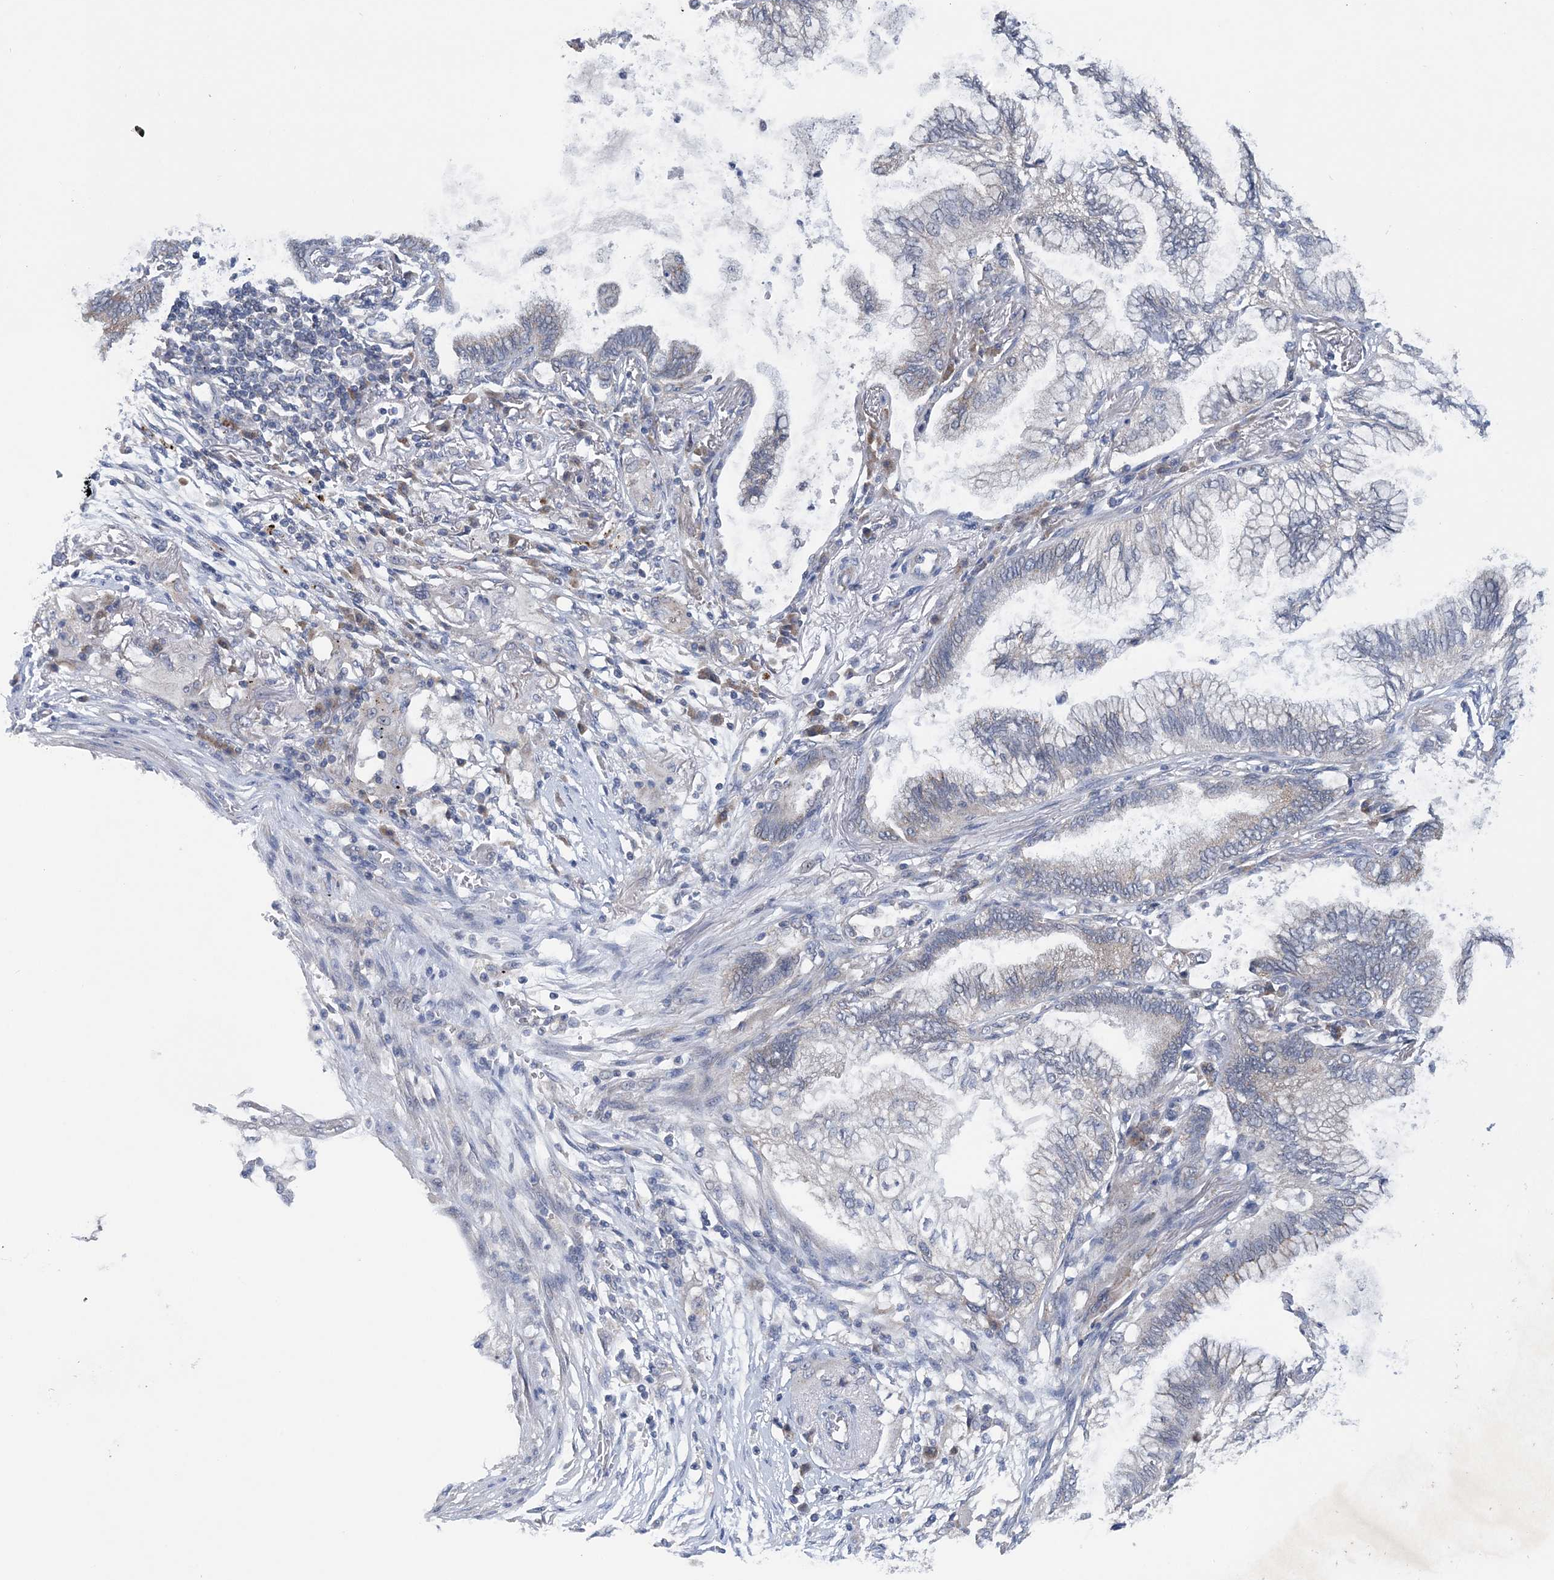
{"staining": {"intensity": "negative", "quantity": "none", "location": "none"}, "tissue": "lung cancer", "cell_type": "Tumor cells", "image_type": "cancer", "snomed": [{"axis": "morphology", "description": "Adenocarcinoma, NOS"}, {"axis": "topography", "description": "Lung"}], "caption": "Immunohistochemistry (IHC) micrograph of adenocarcinoma (lung) stained for a protein (brown), which exhibits no staining in tumor cells.", "gene": "COPE", "patient": {"sex": "female", "age": 70}}